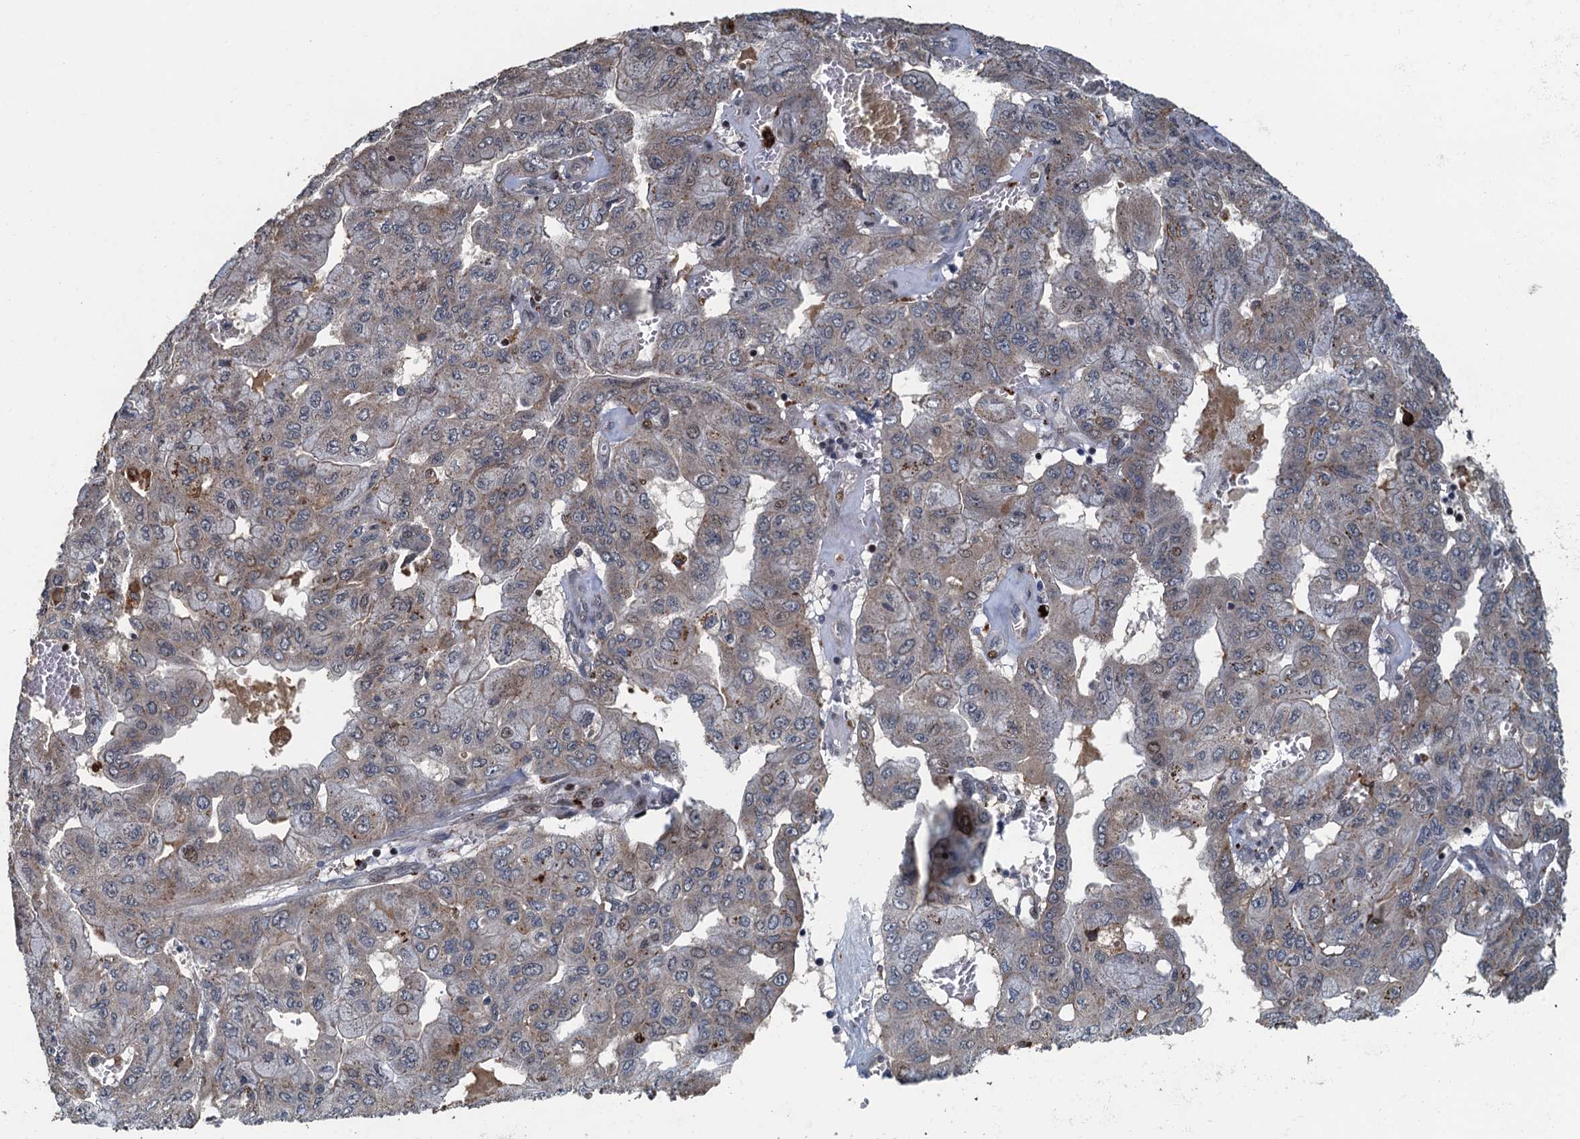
{"staining": {"intensity": "weak", "quantity": "25%-75%", "location": "cytoplasmic/membranous"}, "tissue": "pancreatic cancer", "cell_type": "Tumor cells", "image_type": "cancer", "snomed": [{"axis": "morphology", "description": "Adenocarcinoma, NOS"}, {"axis": "topography", "description": "Pancreas"}], "caption": "Immunohistochemical staining of adenocarcinoma (pancreatic) shows low levels of weak cytoplasmic/membranous positivity in approximately 25%-75% of tumor cells.", "gene": "AGRN", "patient": {"sex": "male", "age": 51}}